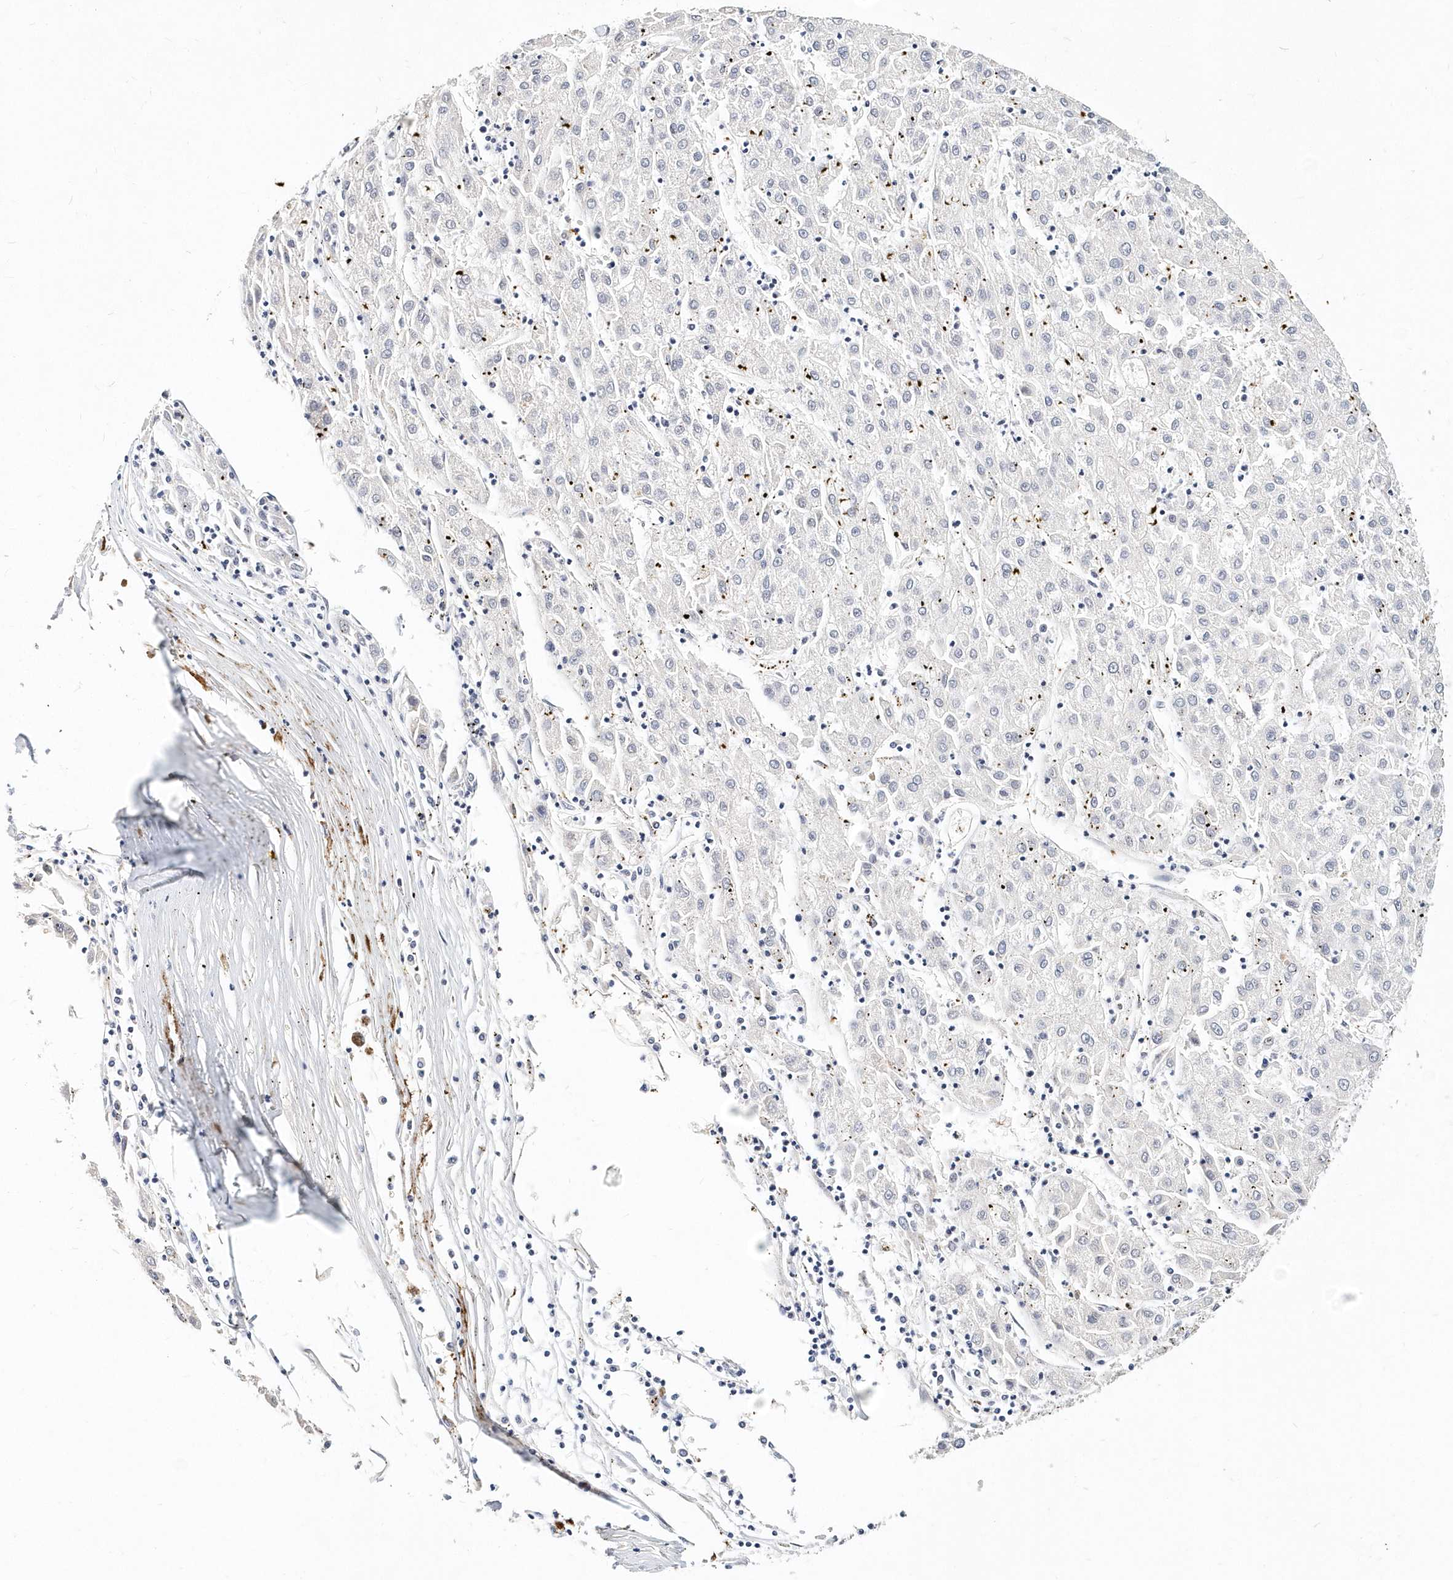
{"staining": {"intensity": "negative", "quantity": "none", "location": "none"}, "tissue": "liver cancer", "cell_type": "Tumor cells", "image_type": "cancer", "snomed": [{"axis": "morphology", "description": "Carcinoma, Hepatocellular, NOS"}, {"axis": "topography", "description": "Liver"}], "caption": "Immunohistochemistry histopathology image of human hepatocellular carcinoma (liver) stained for a protein (brown), which reveals no expression in tumor cells. (DAB (3,3'-diaminobenzidine) IHC visualized using brightfield microscopy, high magnification).", "gene": "ITGA2B", "patient": {"sex": "male", "age": 72}}